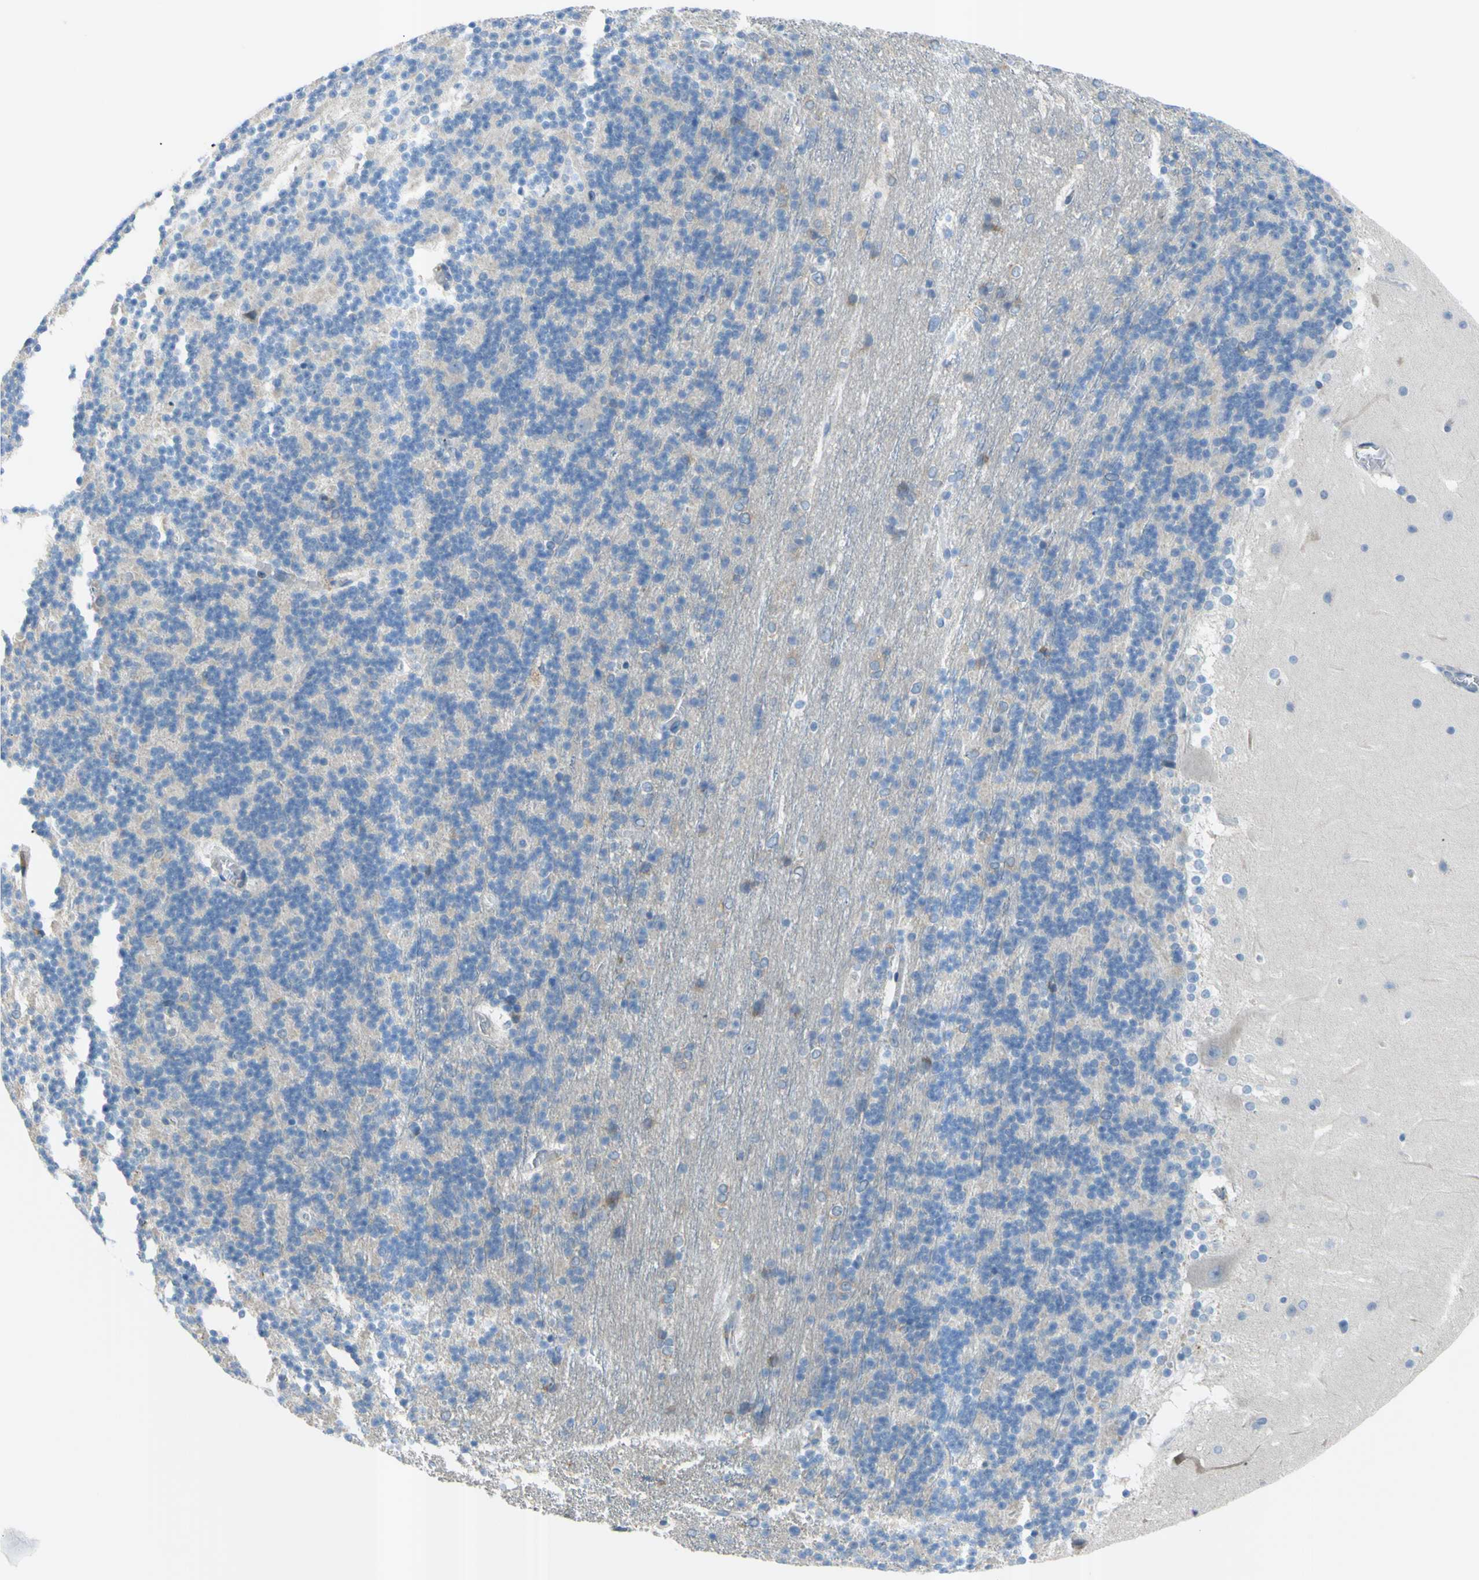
{"staining": {"intensity": "negative", "quantity": "none", "location": "none"}, "tissue": "cerebellum", "cell_type": "Cells in granular layer", "image_type": "normal", "snomed": [{"axis": "morphology", "description": "Normal tissue, NOS"}, {"axis": "topography", "description": "Cerebellum"}], "caption": "Cells in granular layer are negative for brown protein staining in normal cerebellum. (DAB immunohistochemistry (IHC) visualized using brightfield microscopy, high magnification).", "gene": "PRRG2", "patient": {"sex": "female", "age": 19}}